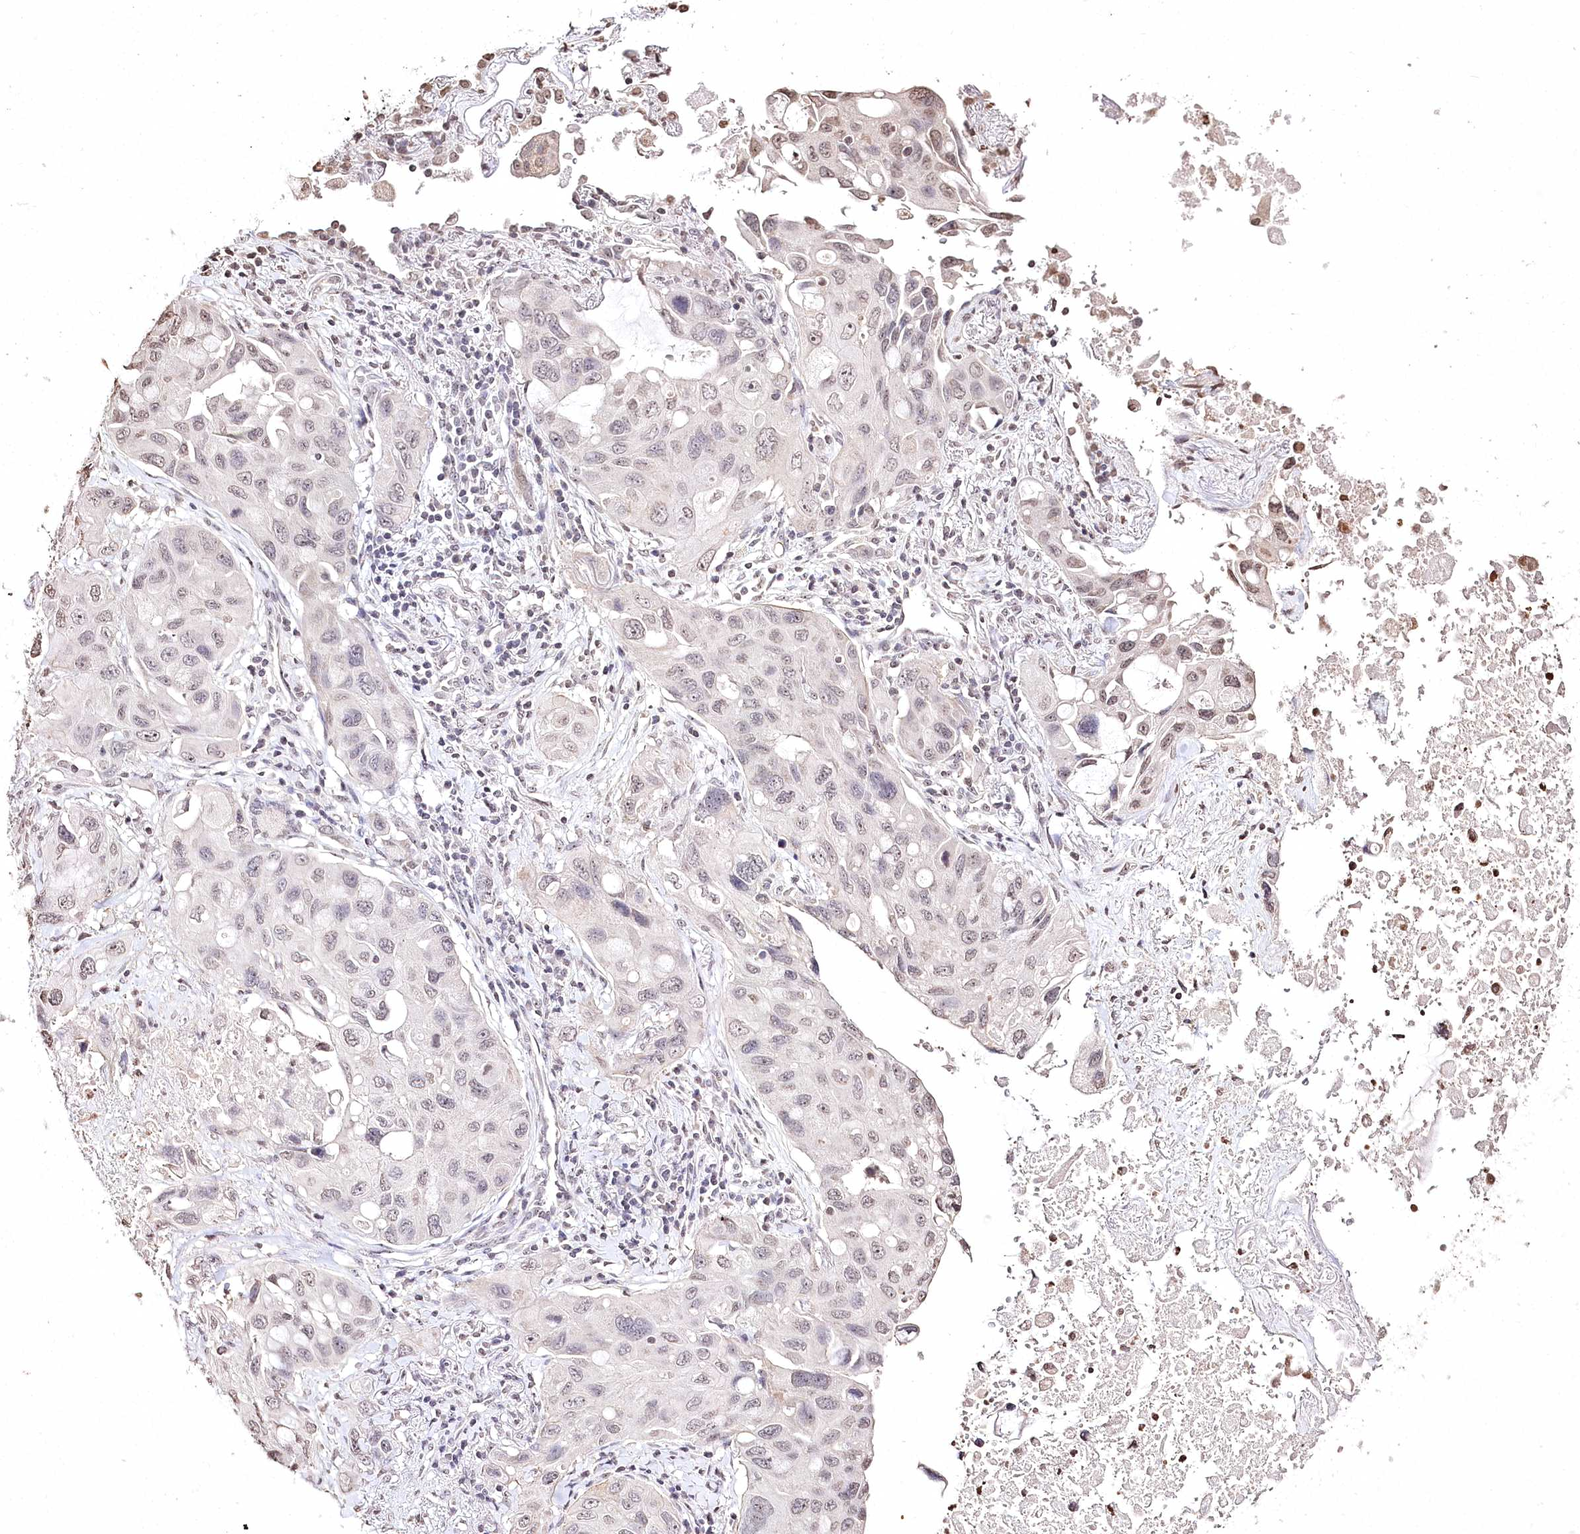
{"staining": {"intensity": "weak", "quantity": "<25%", "location": "nuclear"}, "tissue": "lung cancer", "cell_type": "Tumor cells", "image_type": "cancer", "snomed": [{"axis": "morphology", "description": "Squamous cell carcinoma, NOS"}, {"axis": "topography", "description": "Lung"}], "caption": "Immunohistochemistry (IHC) of human lung squamous cell carcinoma shows no expression in tumor cells. The staining was performed using DAB to visualize the protein expression in brown, while the nuclei were stained in blue with hematoxylin (Magnification: 20x).", "gene": "DMXL1", "patient": {"sex": "female", "age": 73}}